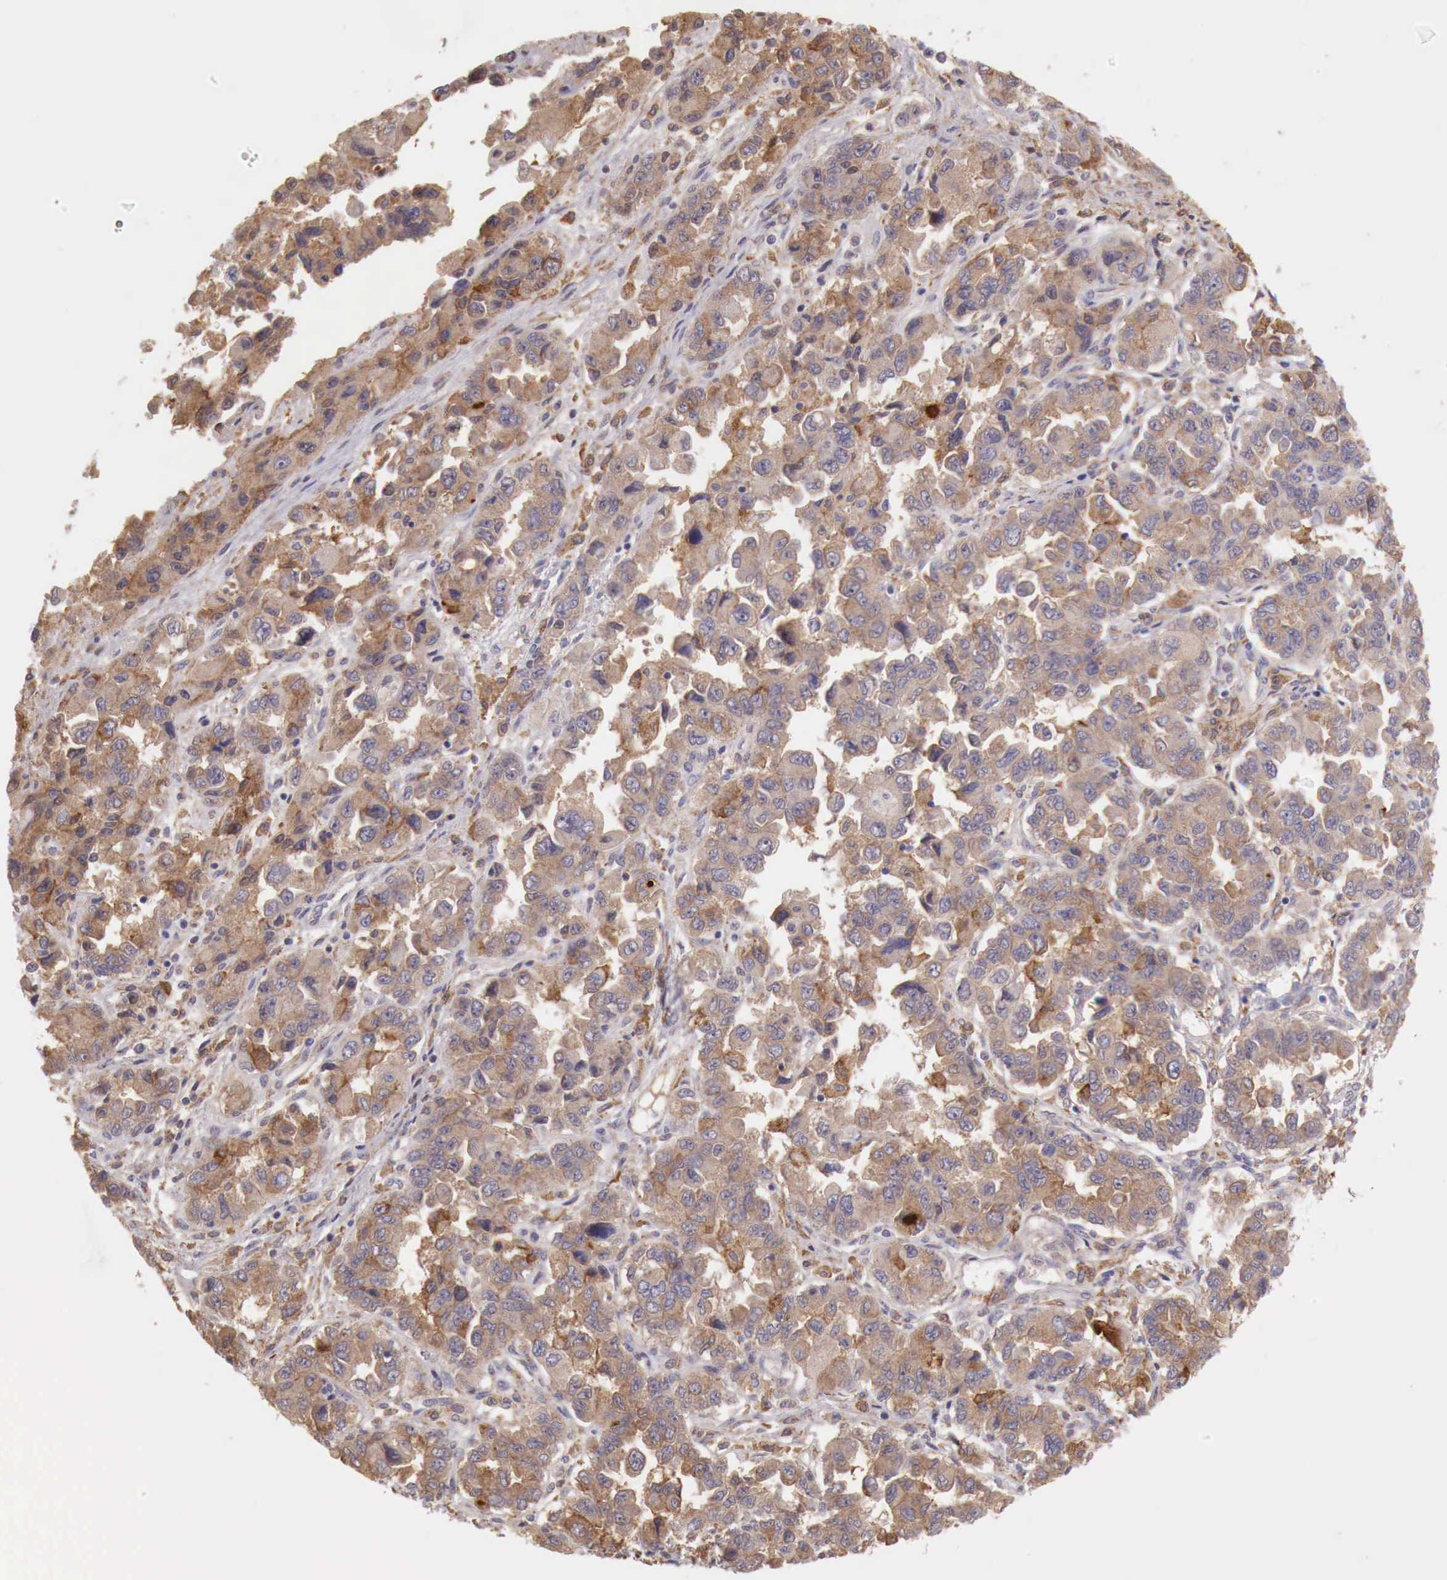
{"staining": {"intensity": "moderate", "quantity": "25%-75%", "location": "cytoplasmic/membranous"}, "tissue": "ovarian cancer", "cell_type": "Tumor cells", "image_type": "cancer", "snomed": [{"axis": "morphology", "description": "Cystadenocarcinoma, serous, NOS"}, {"axis": "topography", "description": "Ovary"}], "caption": "Immunohistochemical staining of ovarian cancer (serous cystadenocarcinoma) demonstrates moderate cytoplasmic/membranous protein staining in about 25%-75% of tumor cells. The protein is shown in brown color, while the nuclei are stained blue.", "gene": "CHRDL1", "patient": {"sex": "female", "age": 84}}